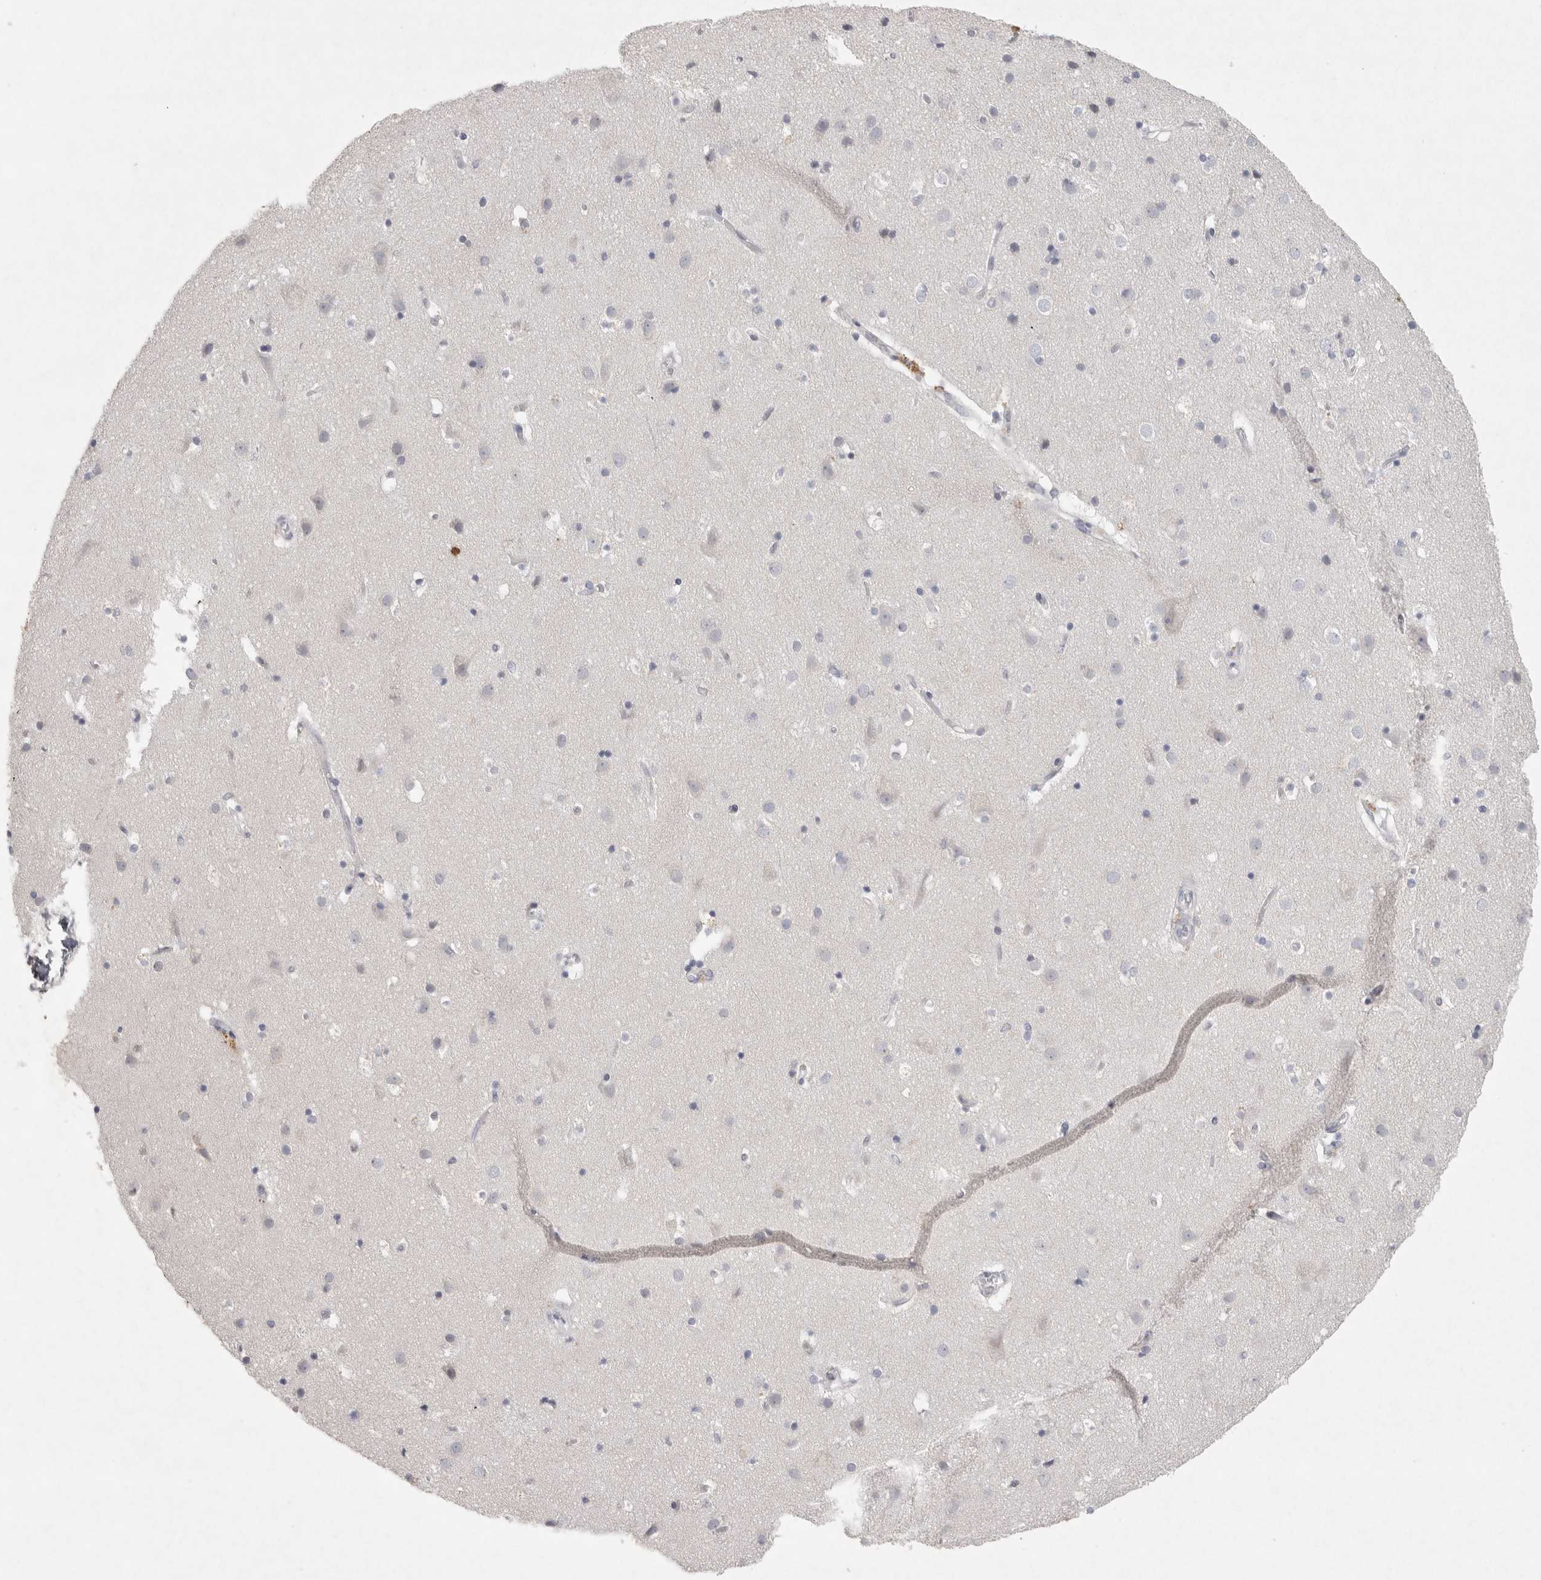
{"staining": {"intensity": "negative", "quantity": "none", "location": "none"}, "tissue": "cerebral cortex", "cell_type": "Endothelial cells", "image_type": "normal", "snomed": [{"axis": "morphology", "description": "Normal tissue, NOS"}, {"axis": "topography", "description": "Cerebral cortex"}], "caption": "Image shows no significant protein positivity in endothelial cells of unremarkable cerebral cortex.", "gene": "TMEM69", "patient": {"sex": "male", "age": 54}}